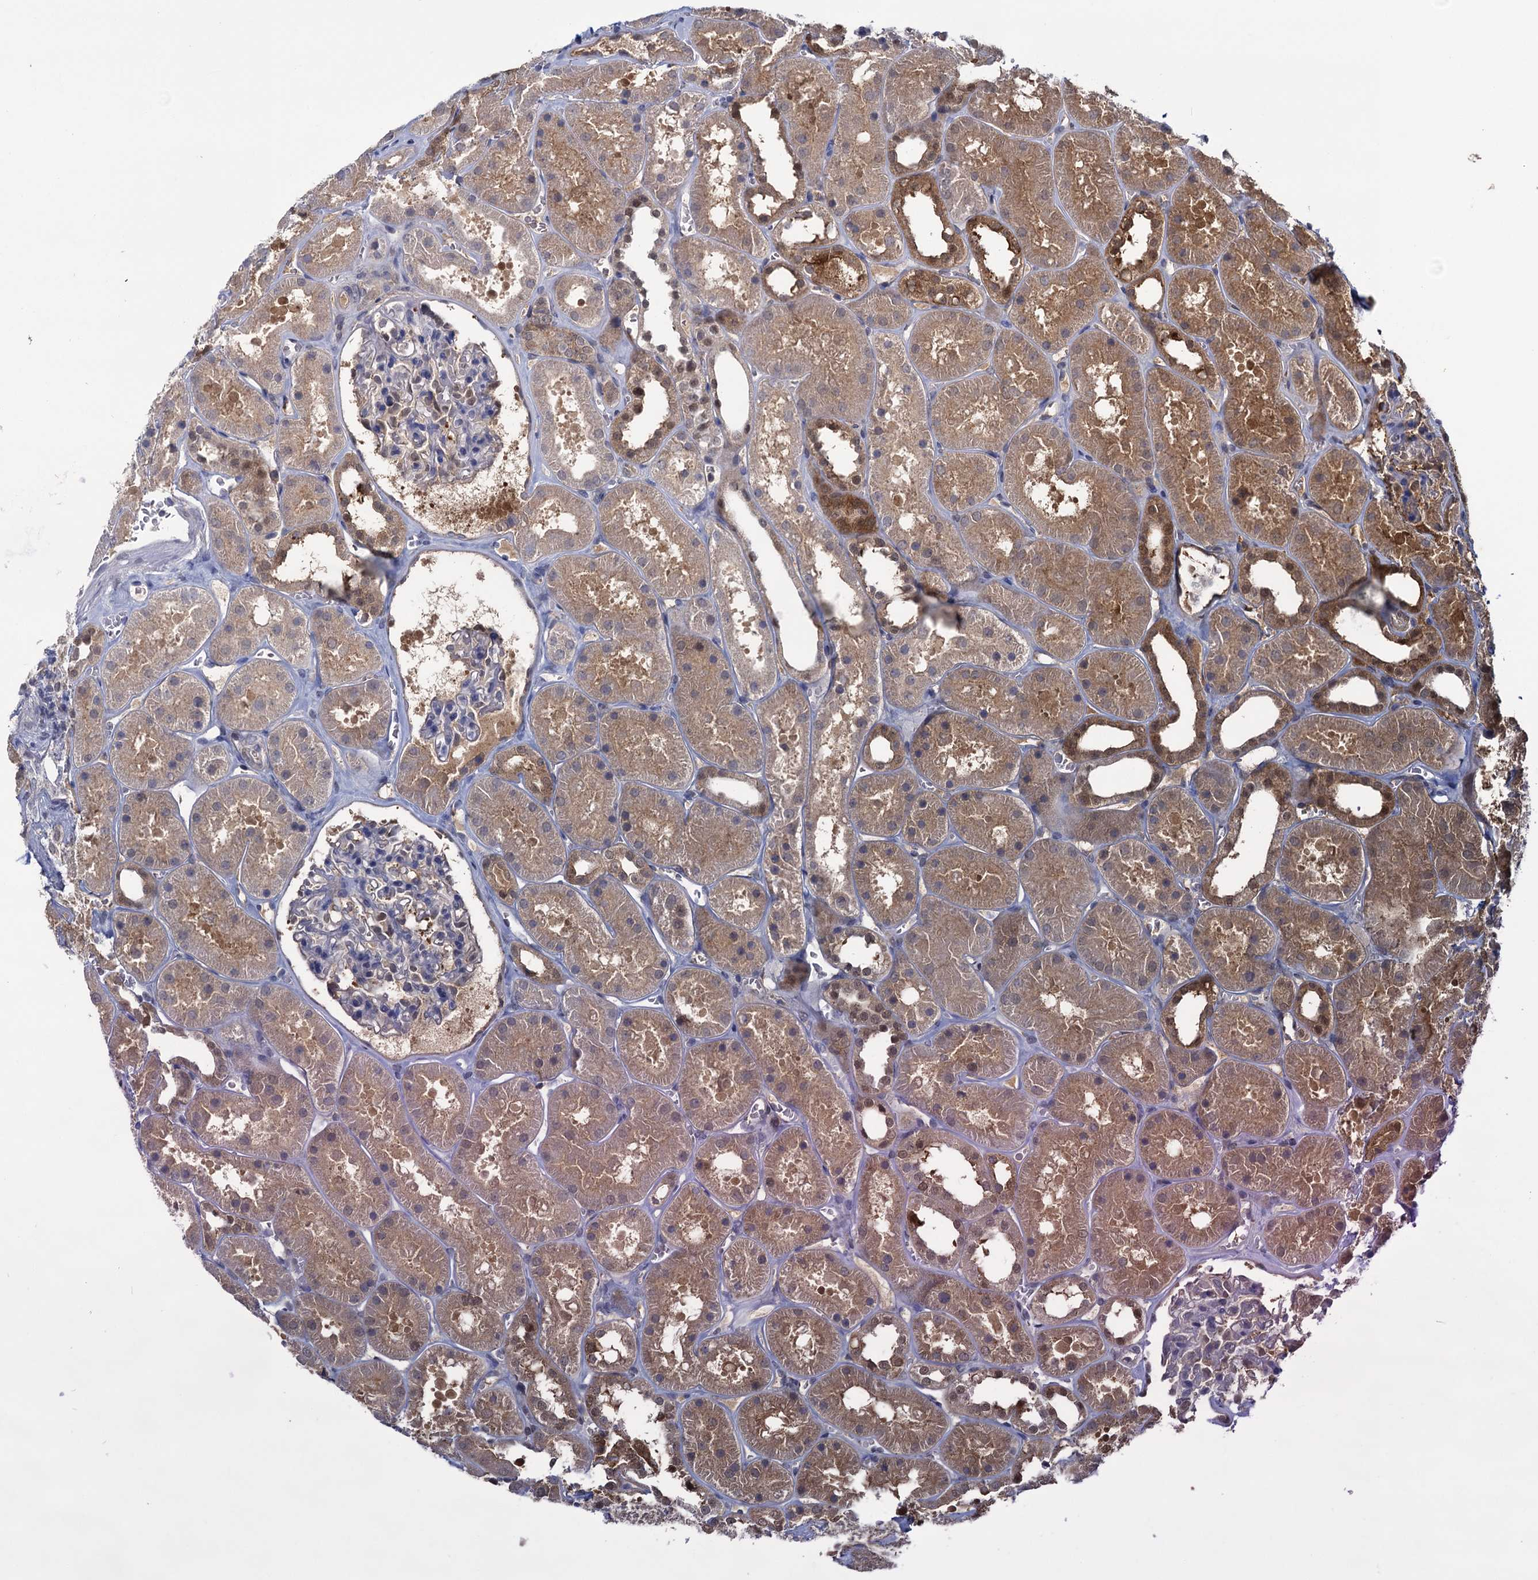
{"staining": {"intensity": "weak", "quantity": "<25%", "location": "cytoplasmic/membranous"}, "tissue": "kidney", "cell_type": "Cells in glomeruli", "image_type": "normal", "snomed": [{"axis": "morphology", "description": "Normal tissue, NOS"}, {"axis": "topography", "description": "Kidney"}], "caption": "High power microscopy photomicrograph of an immunohistochemistry (IHC) image of normal kidney, revealing no significant staining in cells in glomeruli.", "gene": "GLO1", "patient": {"sex": "female", "age": 41}}